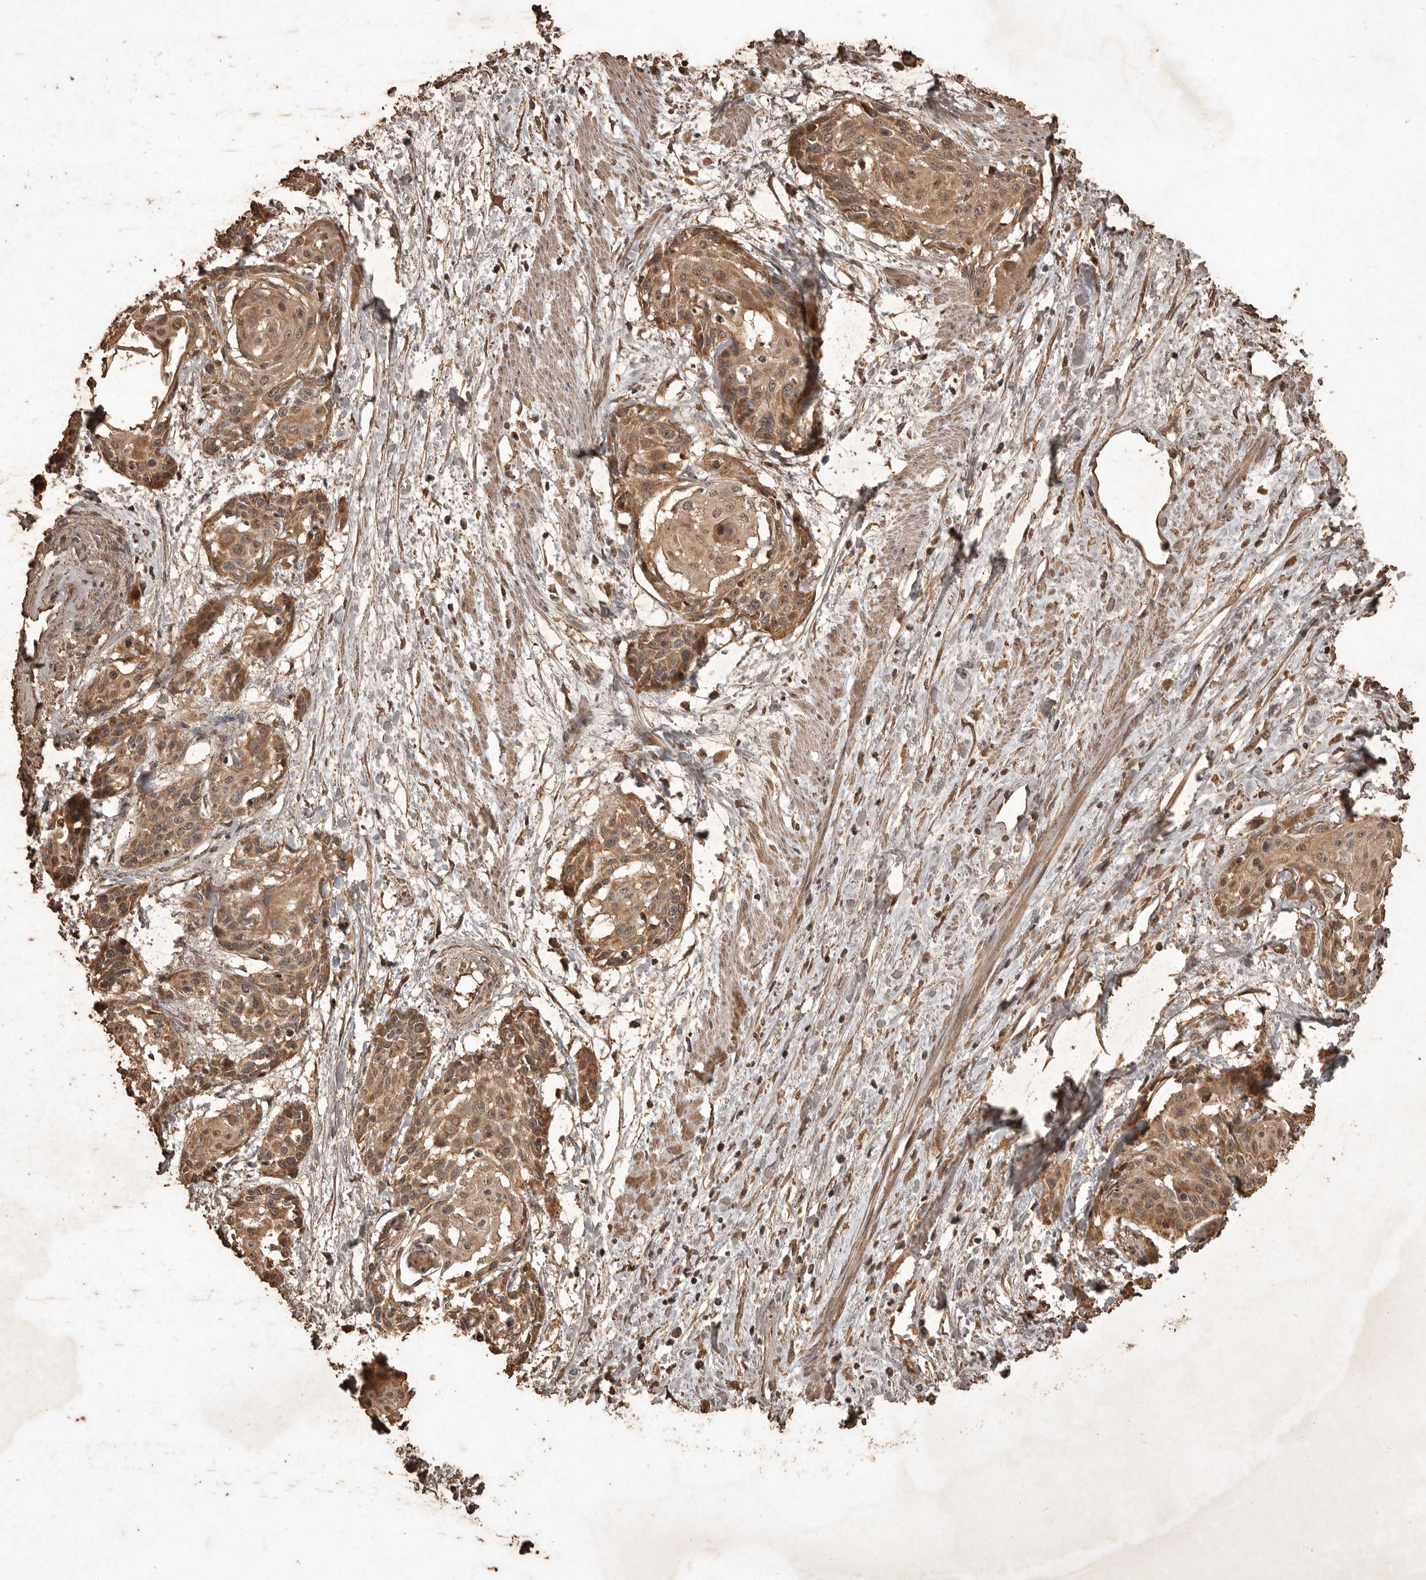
{"staining": {"intensity": "moderate", "quantity": ">75%", "location": "cytoplasmic/membranous"}, "tissue": "cervical cancer", "cell_type": "Tumor cells", "image_type": "cancer", "snomed": [{"axis": "morphology", "description": "Squamous cell carcinoma, NOS"}, {"axis": "topography", "description": "Cervix"}], "caption": "Cervical squamous cell carcinoma tissue reveals moderate cytoplasmic/membranous staining in about >75% of tumor cells, visualized by immunohistochemistry. (Brightfield microscopy of DAB IHC at high magnification).", "gene": "MRPL41", "patient": {"sex": "female", "age": 57}}